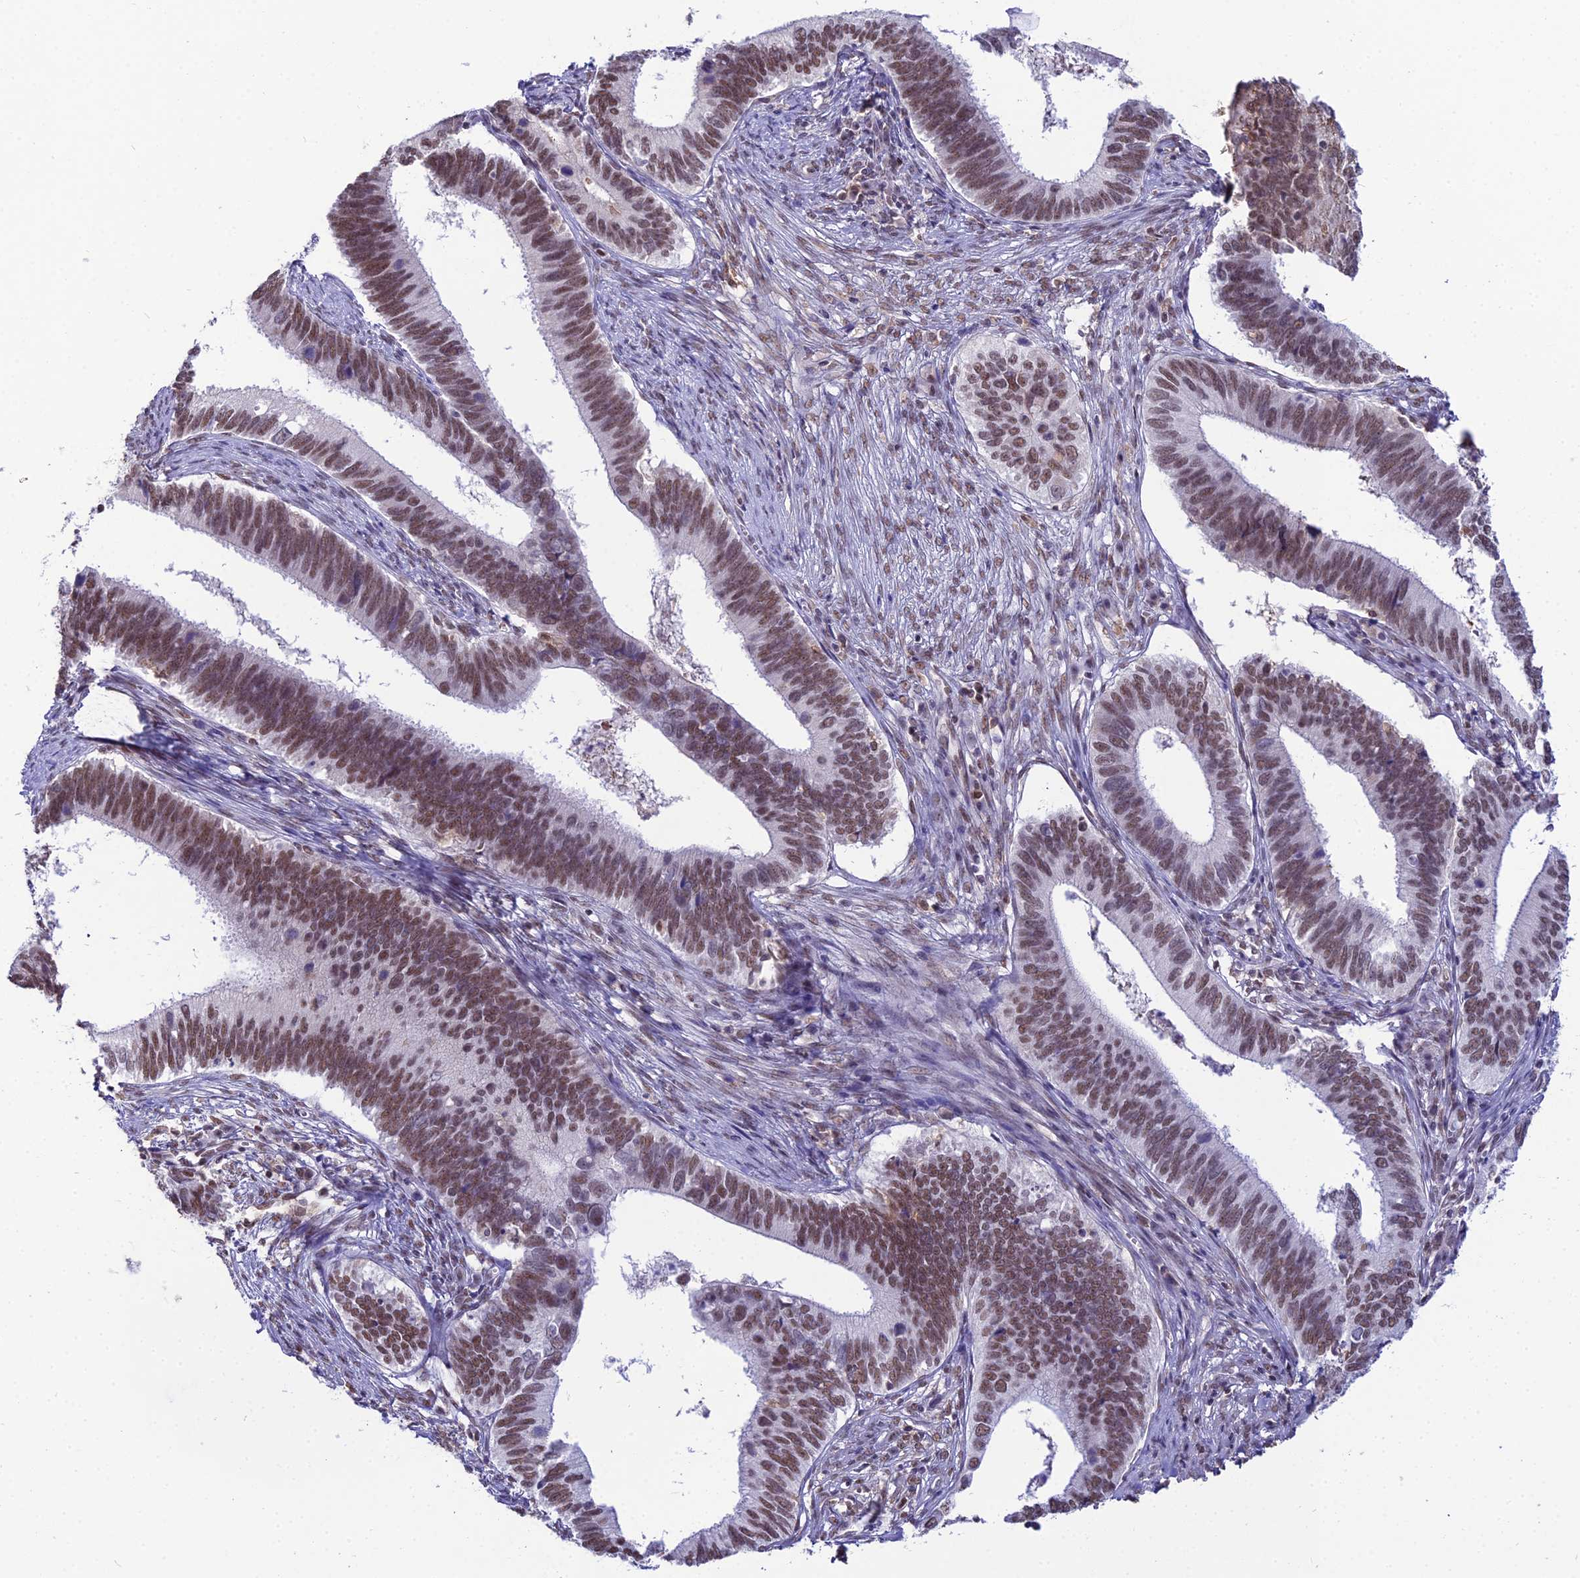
{"staining": {"intensity": "moderate", "quantity": ">75%", "location": "nuclear"}, "tissue": "cervical cancer", "cell_type": "Tumor cells", "image_type": "cancer", "snomed": [{"axis": "morphology", "description": "Adenocarcinoma, NOS"}, {"axis": "topography", "description": "Cervix"}], "caption": "Adenocarcinoma (cervical) stained for a protein (brown) displays moderate nuclear positive expression in about >75% of tumor cells.", "gene": "RBM12", "patient": {"sex": "female", "age": 42}}